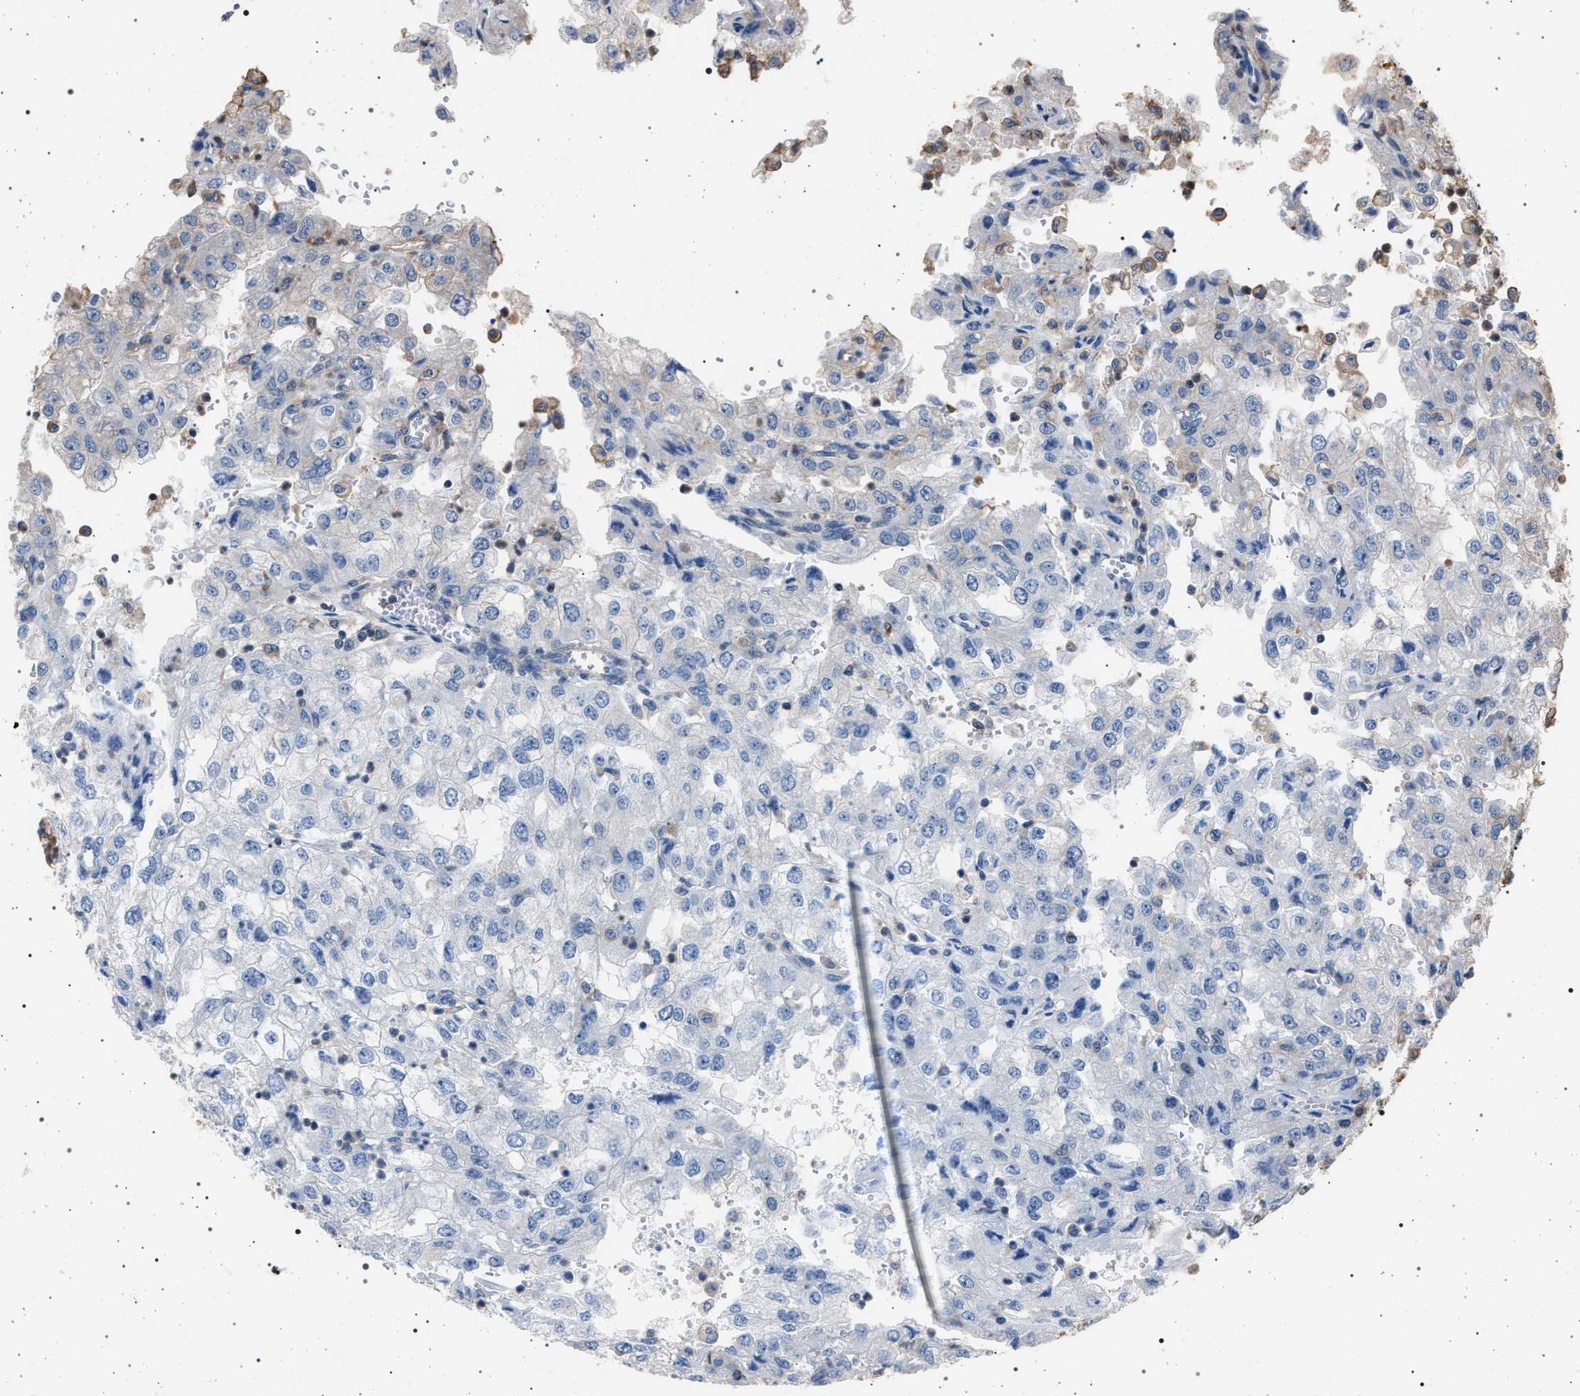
{"staining": {"intensity": "negative", "quantity": "none", "location": "none"}, "tissue": "renal cancer", "cell_type": "Tumor cells", "image_type": "cancer", "snomed": [{"axis": "morphology", "description": "Adenocarcinoma, NOS"}, {"axis": "topography", "description": "Kidney"}], "caption": "Protein analysis of renal cancer demonstrates no significant staining in tumor cells. The staining was performed using DAB (3,3'-diaminobenzidine) to visualize the protein expression in brown, while the nuclei were stained in blue with hematoxylin (Magnification: 20x).", "gene": "SMAP2", "patient": {"sex": "female", "age": 54}}